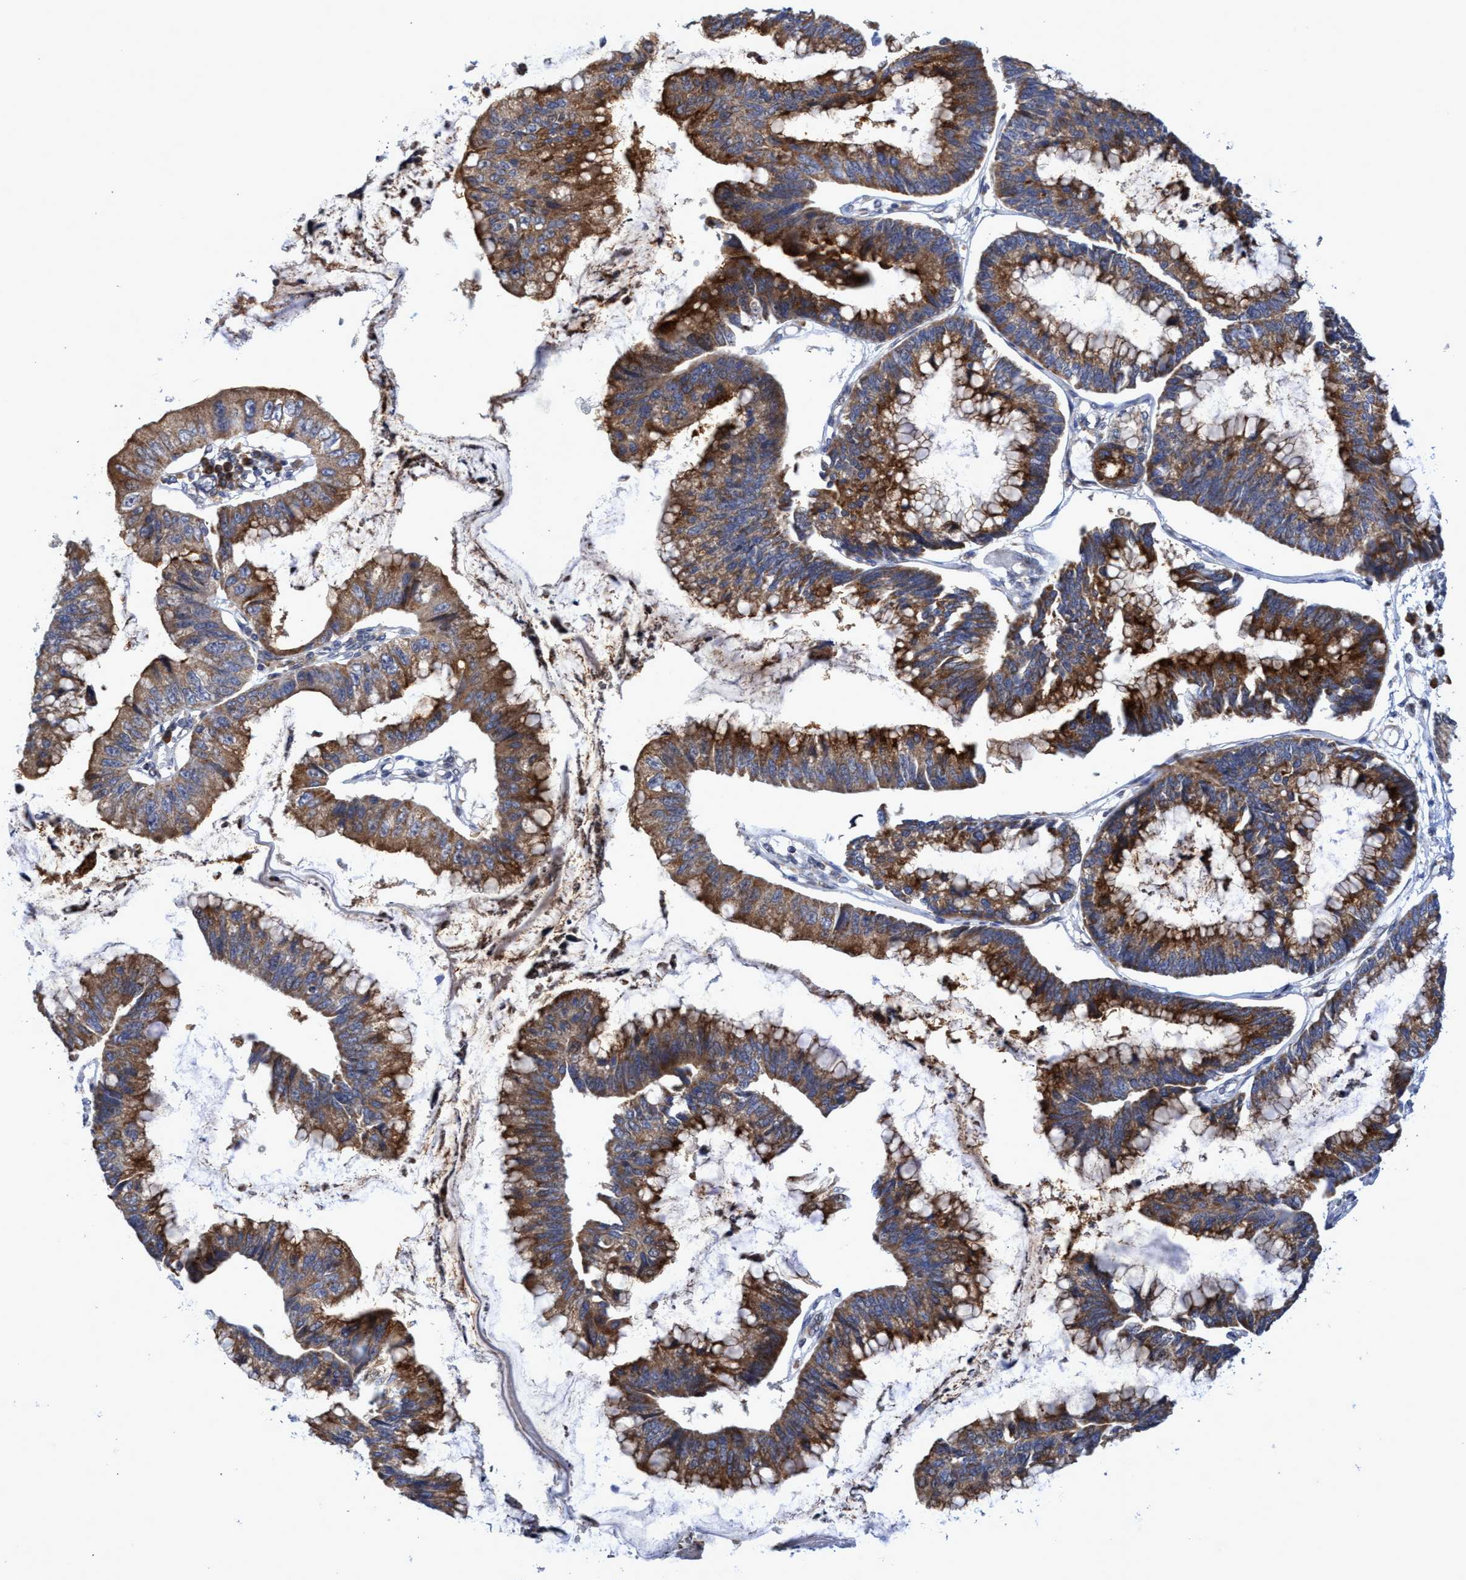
{"staining": {"intensity": "strong", "quantity": ">75%", "location": "cytoplasmic/membranous"}, "tissue": "stomach cancer", "cell_type": "Tumor cells", "image_type": "cancer", "snomed": [{"axis": "morphology", "description": "Adenocarcinoma, NOS"}, {"axis": "topography", "description": "Stomach"}], "caption": "About >75% of tumor cells in human stomach adenocarcinoma show strong cytoplasmic/membranous protein positivity as visualized by brown immunohistochemical staining.", "gene": "NAT16", "patient": {"sex": "male", "age": 59}}